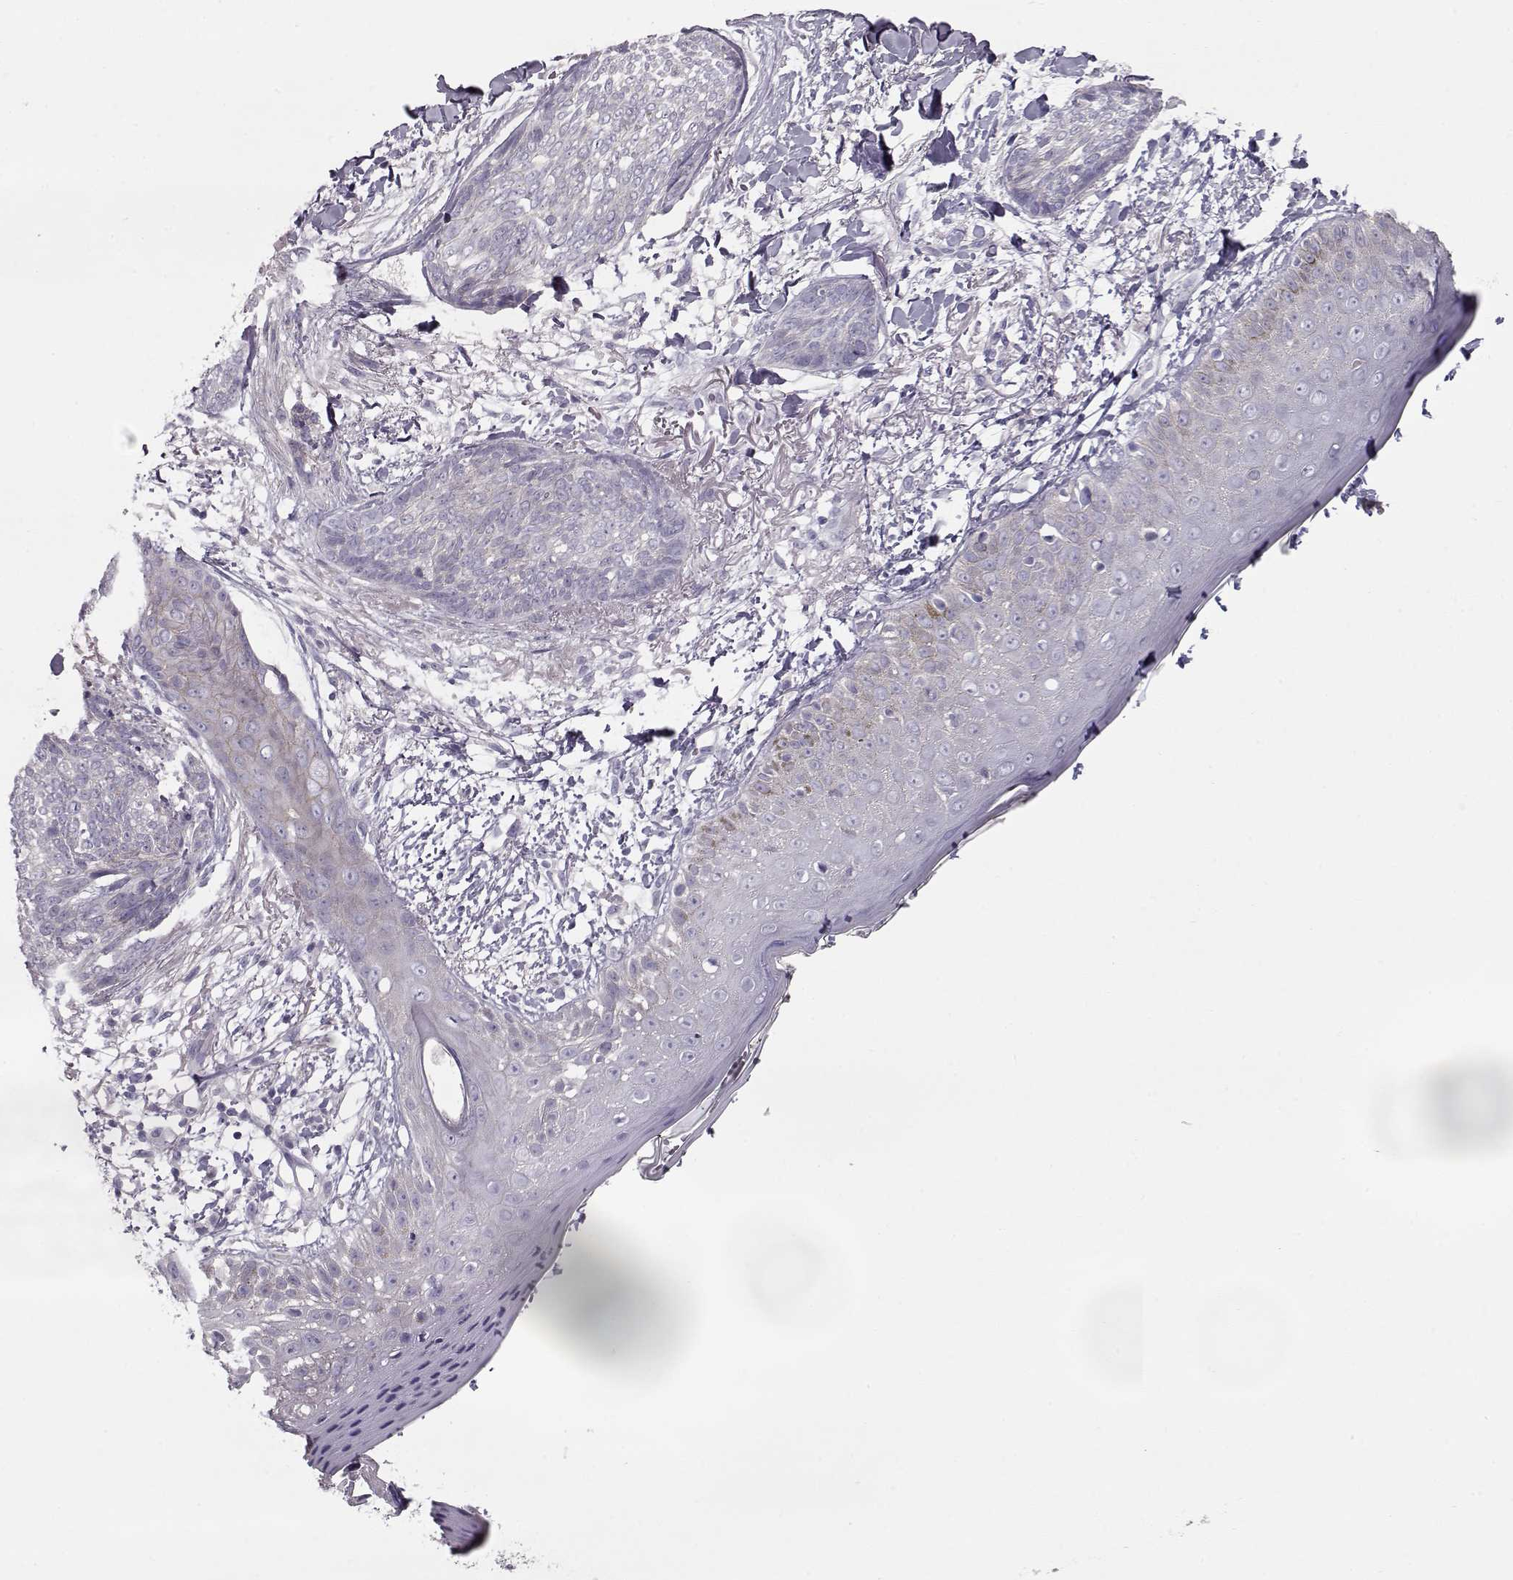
{"staining": {"intensity": "negative", "quantity": "none", "location": "none"}, "tissue": "skin cancer", "cell_type": "Tumor cells", "image_type": "cancer", "snomed": [{"axis": "morphology", "description": "Normal tissue, NOS"}, {"axis": "morphology", "description": "Basal cell carcinoma"}, {"axis": "topography", "description": "Skin"}], "caption": "A photomicrograph of basal cell carcinoma (skin) stained for a protein shows no brown staining in tumor cells.", "gene": "GRK1", "patient": {"sex": "male", "age": 84}}